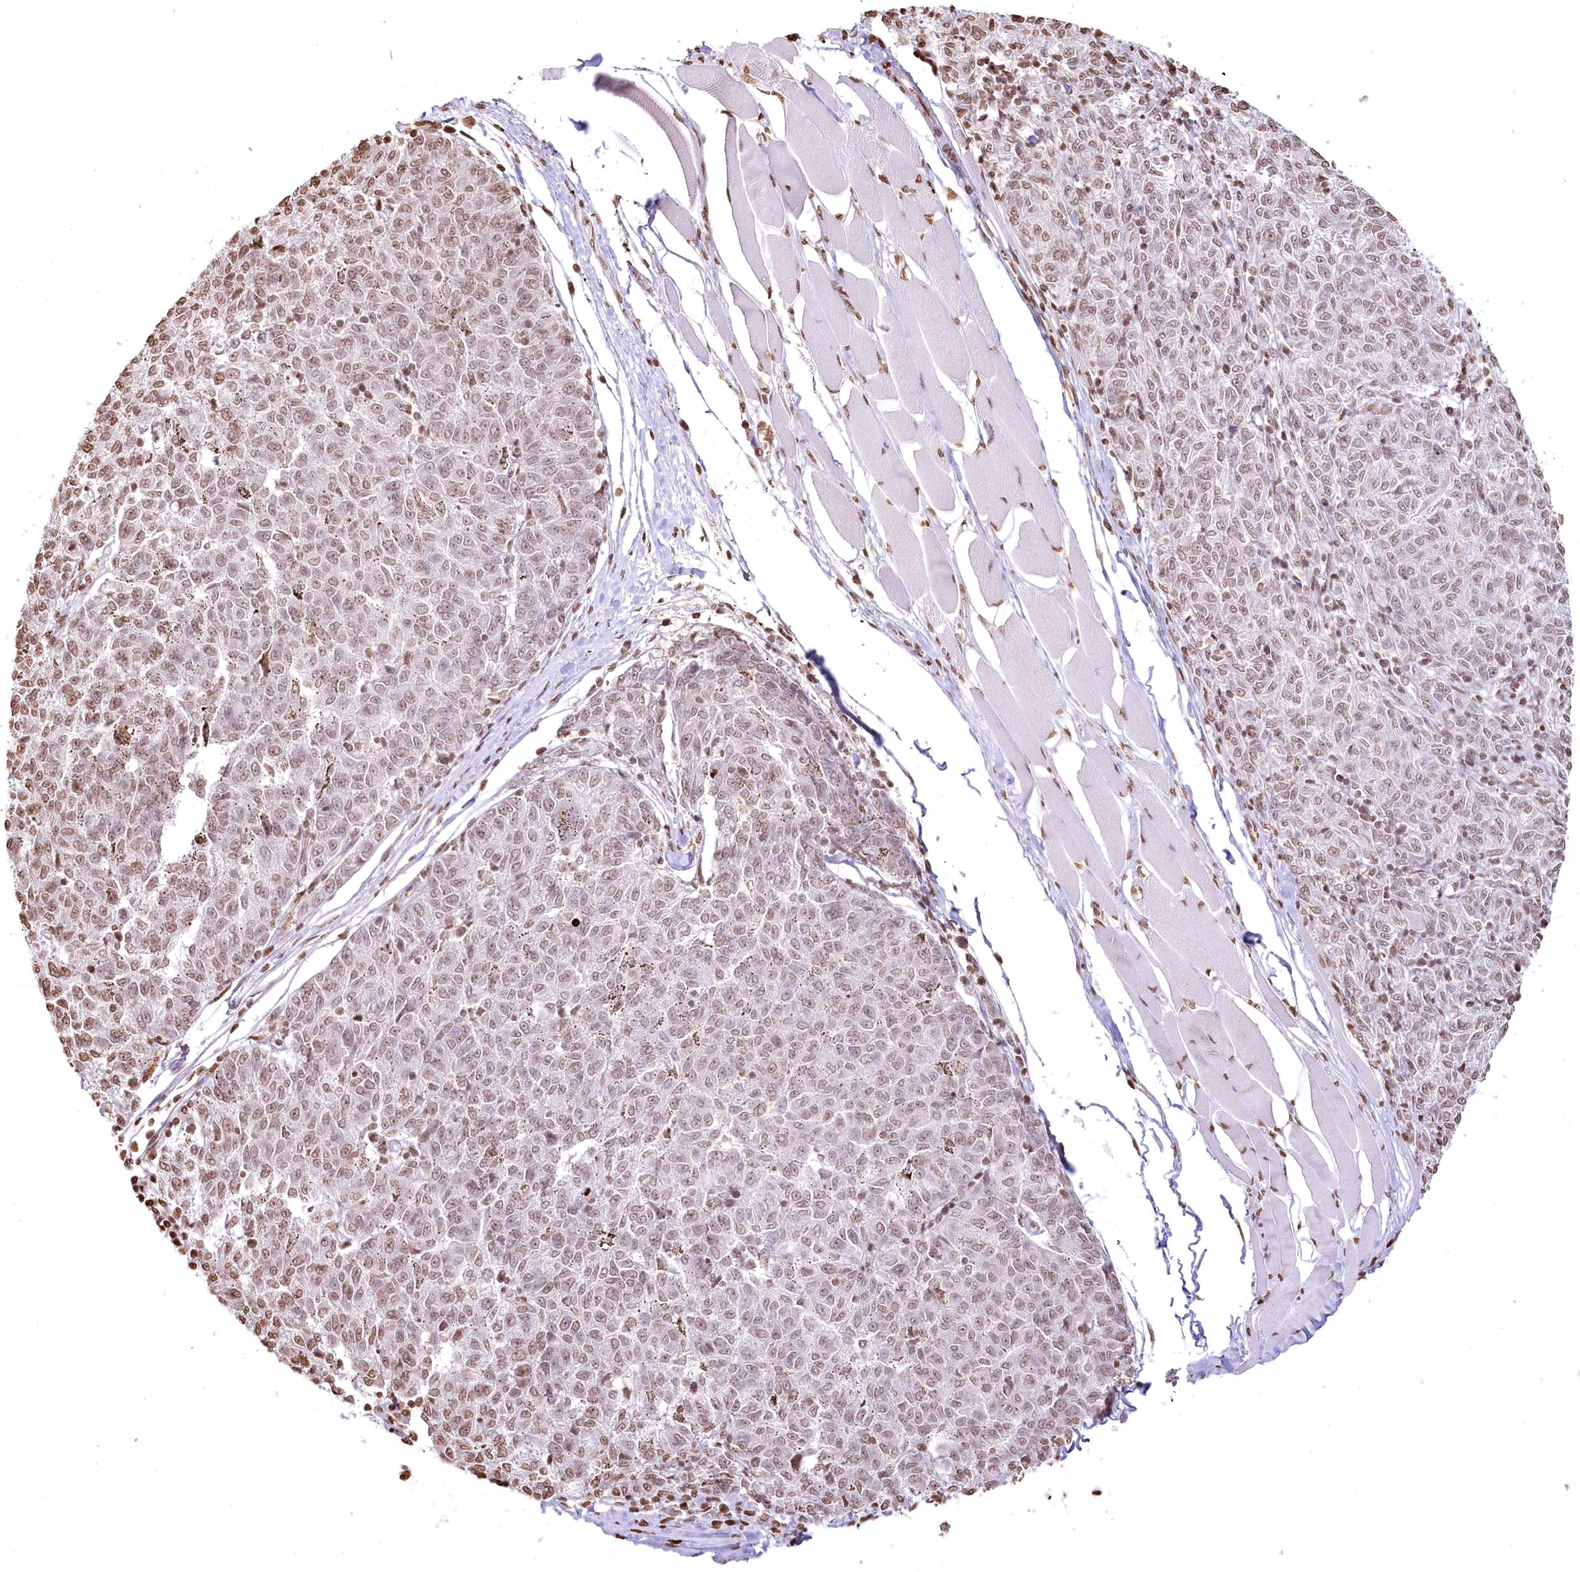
{"staining": {"intensity": "weak", "quantity": ">75%", "location": "nuclear"}, "tissue": "melanoma", "cell_type": "Tumor cells", "image_type": "cancer", "snomed": [{"axis": "morphology", "description": "Malignant melanoma, NOS"}, {"axis": "topography", "description": "Skin"}], "caption": "Immunohistochemistry of human malignant melanoma shows low levels of weak nuclear staining in about >75% of tumor cells.", "gene": "FAM13A", "patient": {"sex": "female", "age": 72}}